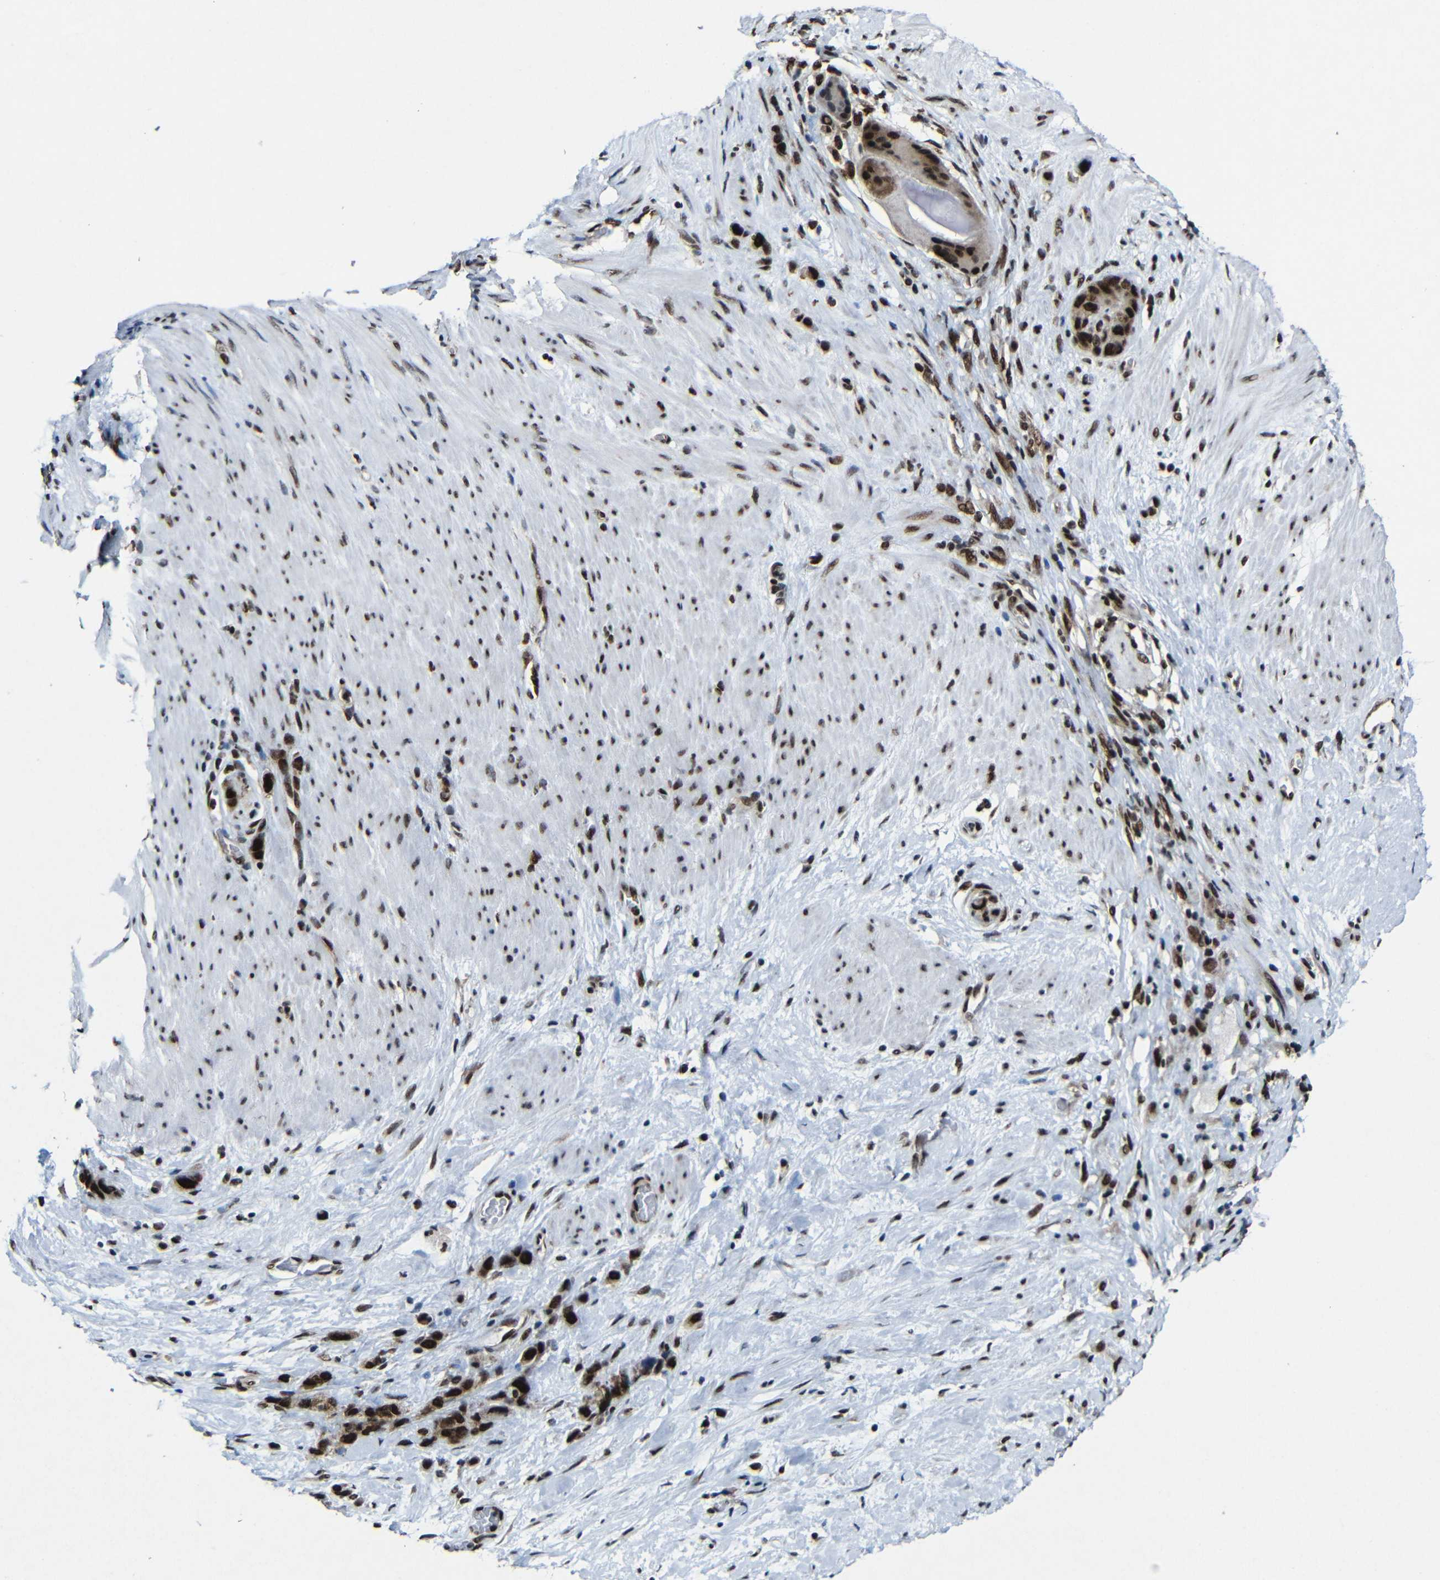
{"staining": {"intensity": "strong", "quantity": ">75%", "location": "nuclear"}, "tissue": "stomach cancer", "cell_type": "Tumor cells", "image_type": "cancer", "snomed": [{"axis": "morphology", "description": "Adenocarcinoma, NOS"}, {"axis": "morphology", "description": "Adenocarcinoma, High grade"}, {"axis": "topography", "description": "Stomach, upper"}, {"axis": "topography", "description": "Stomach, lower"}], "caption": "There is high levels of strong nuclear staining in tumor cells of stomach cancer (adenocarcinoma), as demonstrated by immunohistochemical staining (brown color).", "gene": "PTBP1", "patient": {"sex": "female", "age": 65}}